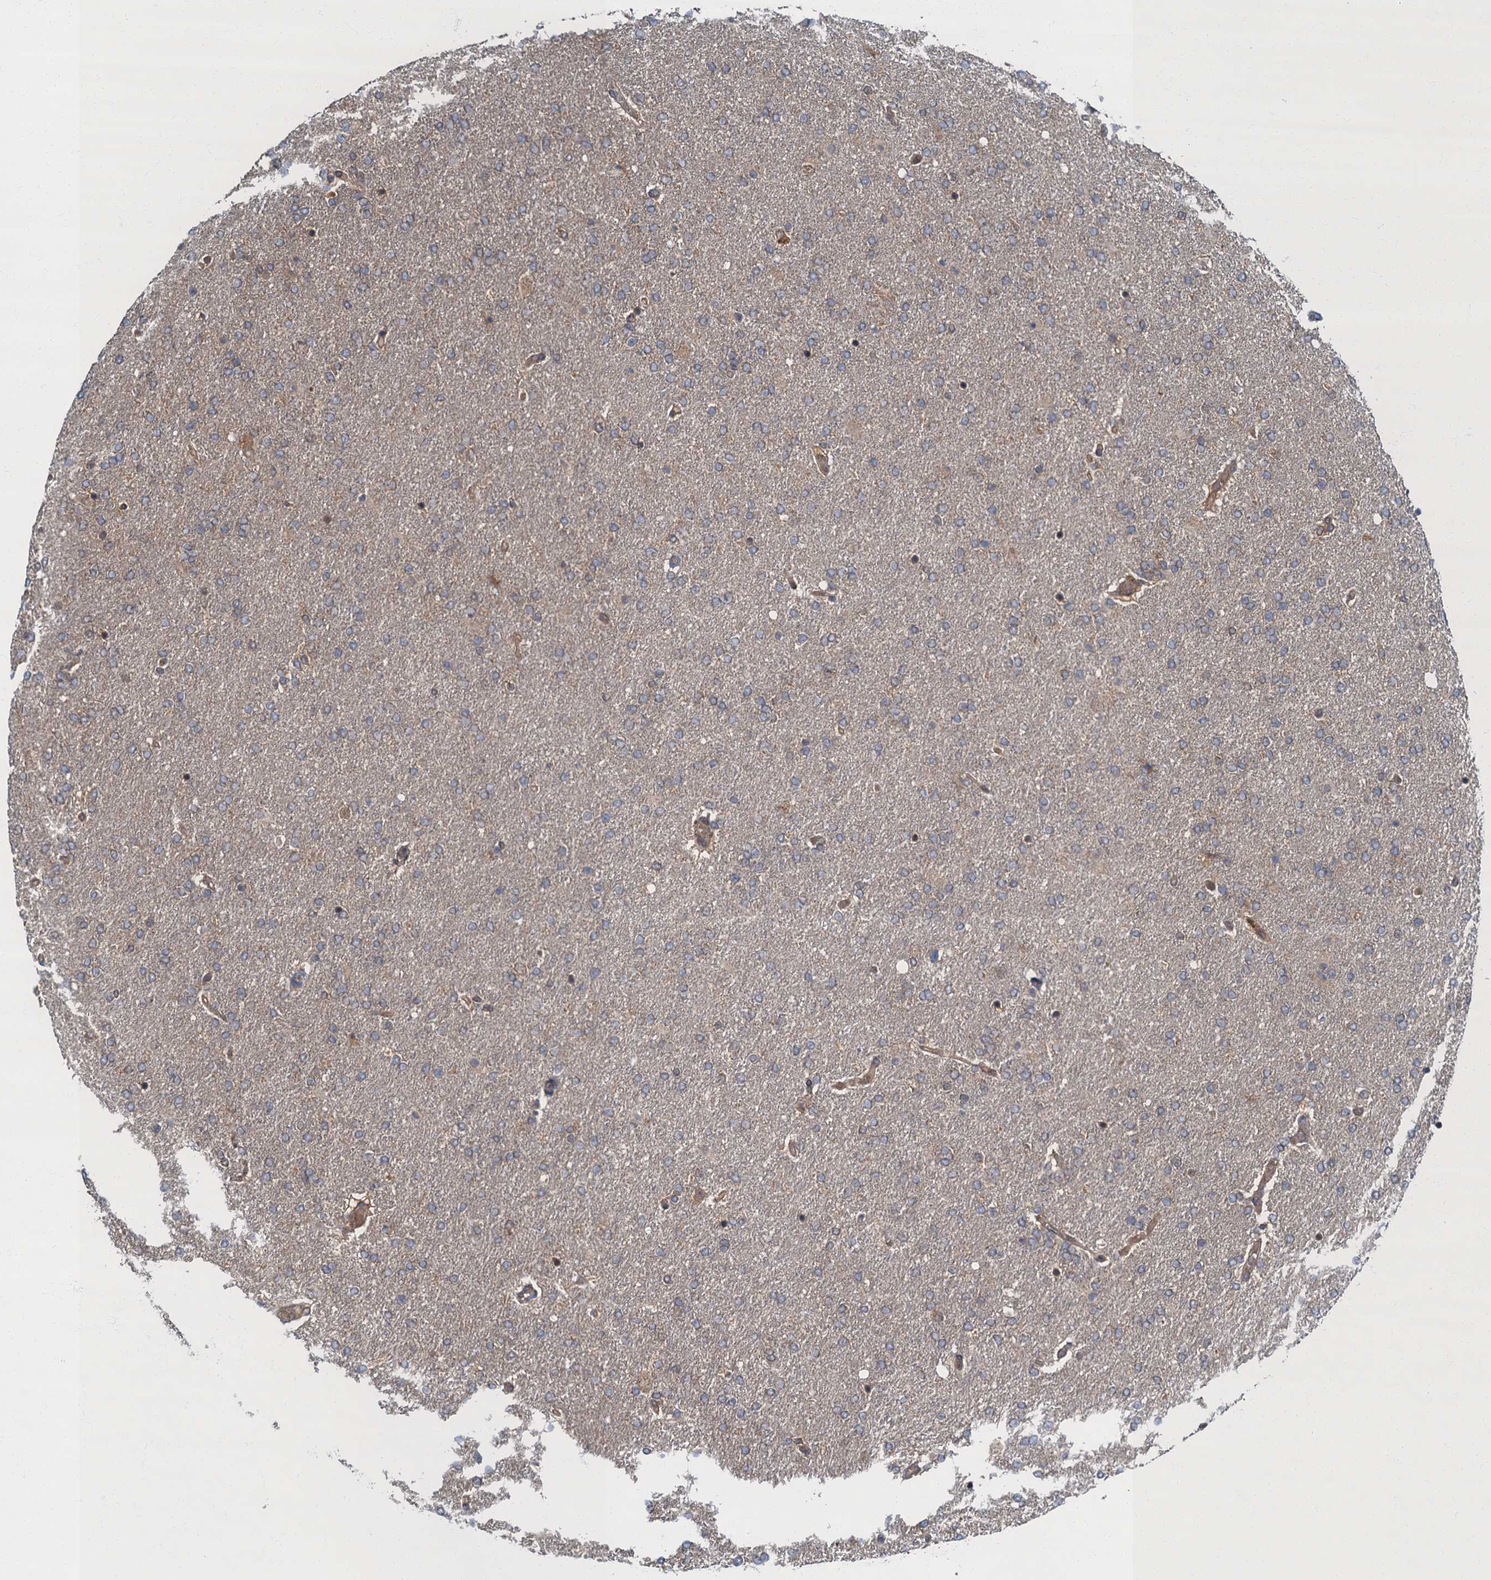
{"staining": {"intensity": "weak", "quantity": "<25%", "location": "cytoplasmic/membranous"}, "tissue": "glioma", "cell_type": "Tumor cells", "image_type": "cancer", "snomed": [{"axis": "morphology", "description": "Glioma, malignant, High grade"}, {"axis": "topography", "description": "Brain"}], "caption": "There is no significant expression in tumor cells of glioma.", "gene": "TBCK", "patient": {"sex": "male", "age": 72}}